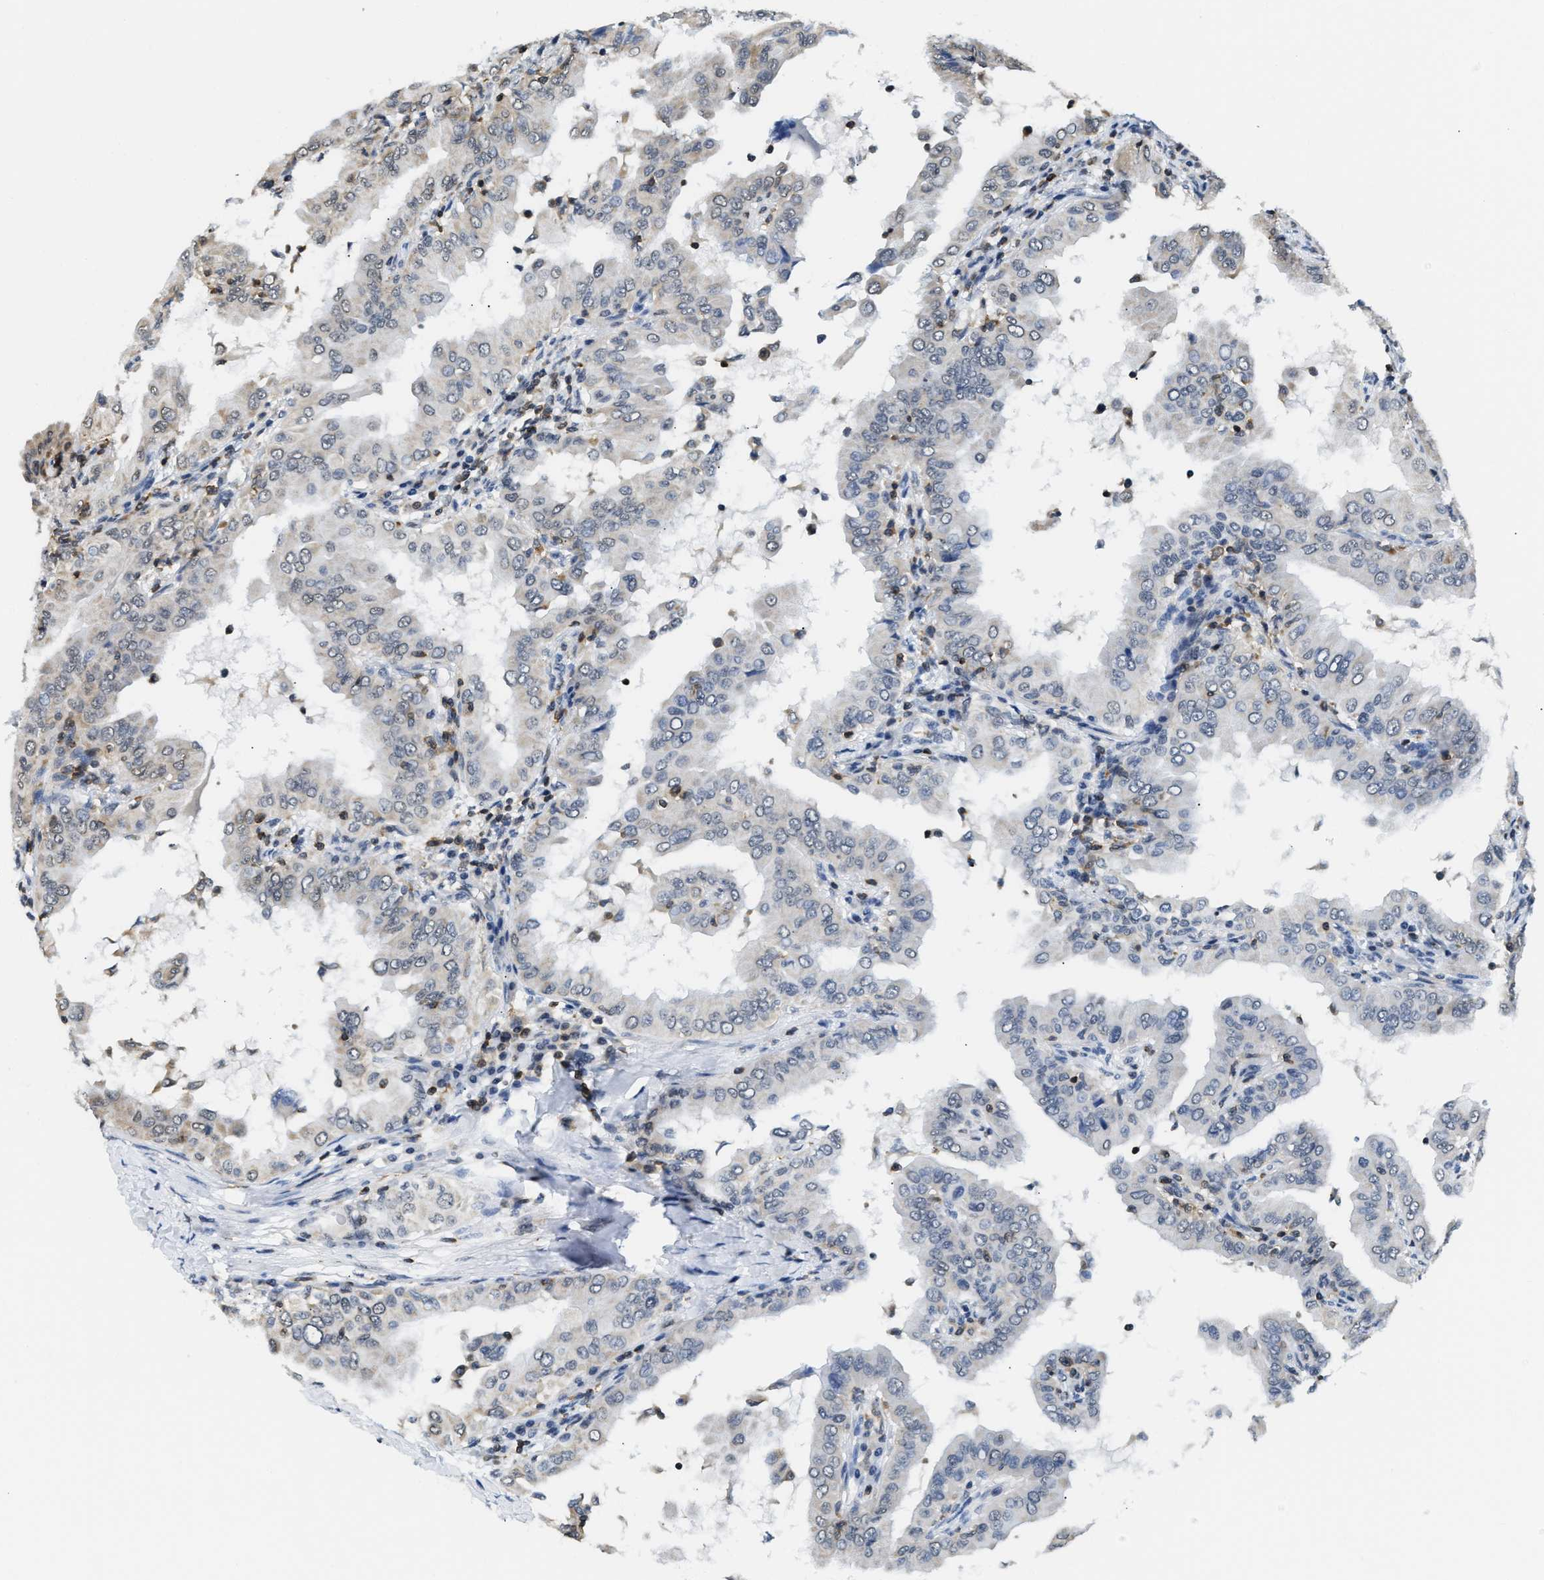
{"staining": {"intensity": "negative", "quantity": "none", "location": "none"}, "tissue": "thyroid cancer", "cell_type": "Tumor cells", "image_type": "cancer", "snomed": [{"axis": "morphology", "description": "Papillary adenocarcinoma, NOS"}, {"axis": "topography", "description": "Thyroid gland"}], "caption": "A high-resolution histopathology image shows immunohistochemistry staining of papillary adenocarcinoma (thyroid), which shows no significant positivity in tumor cells.", "gene": "STK10", "patient": {"sex": "male", "age": 33}}